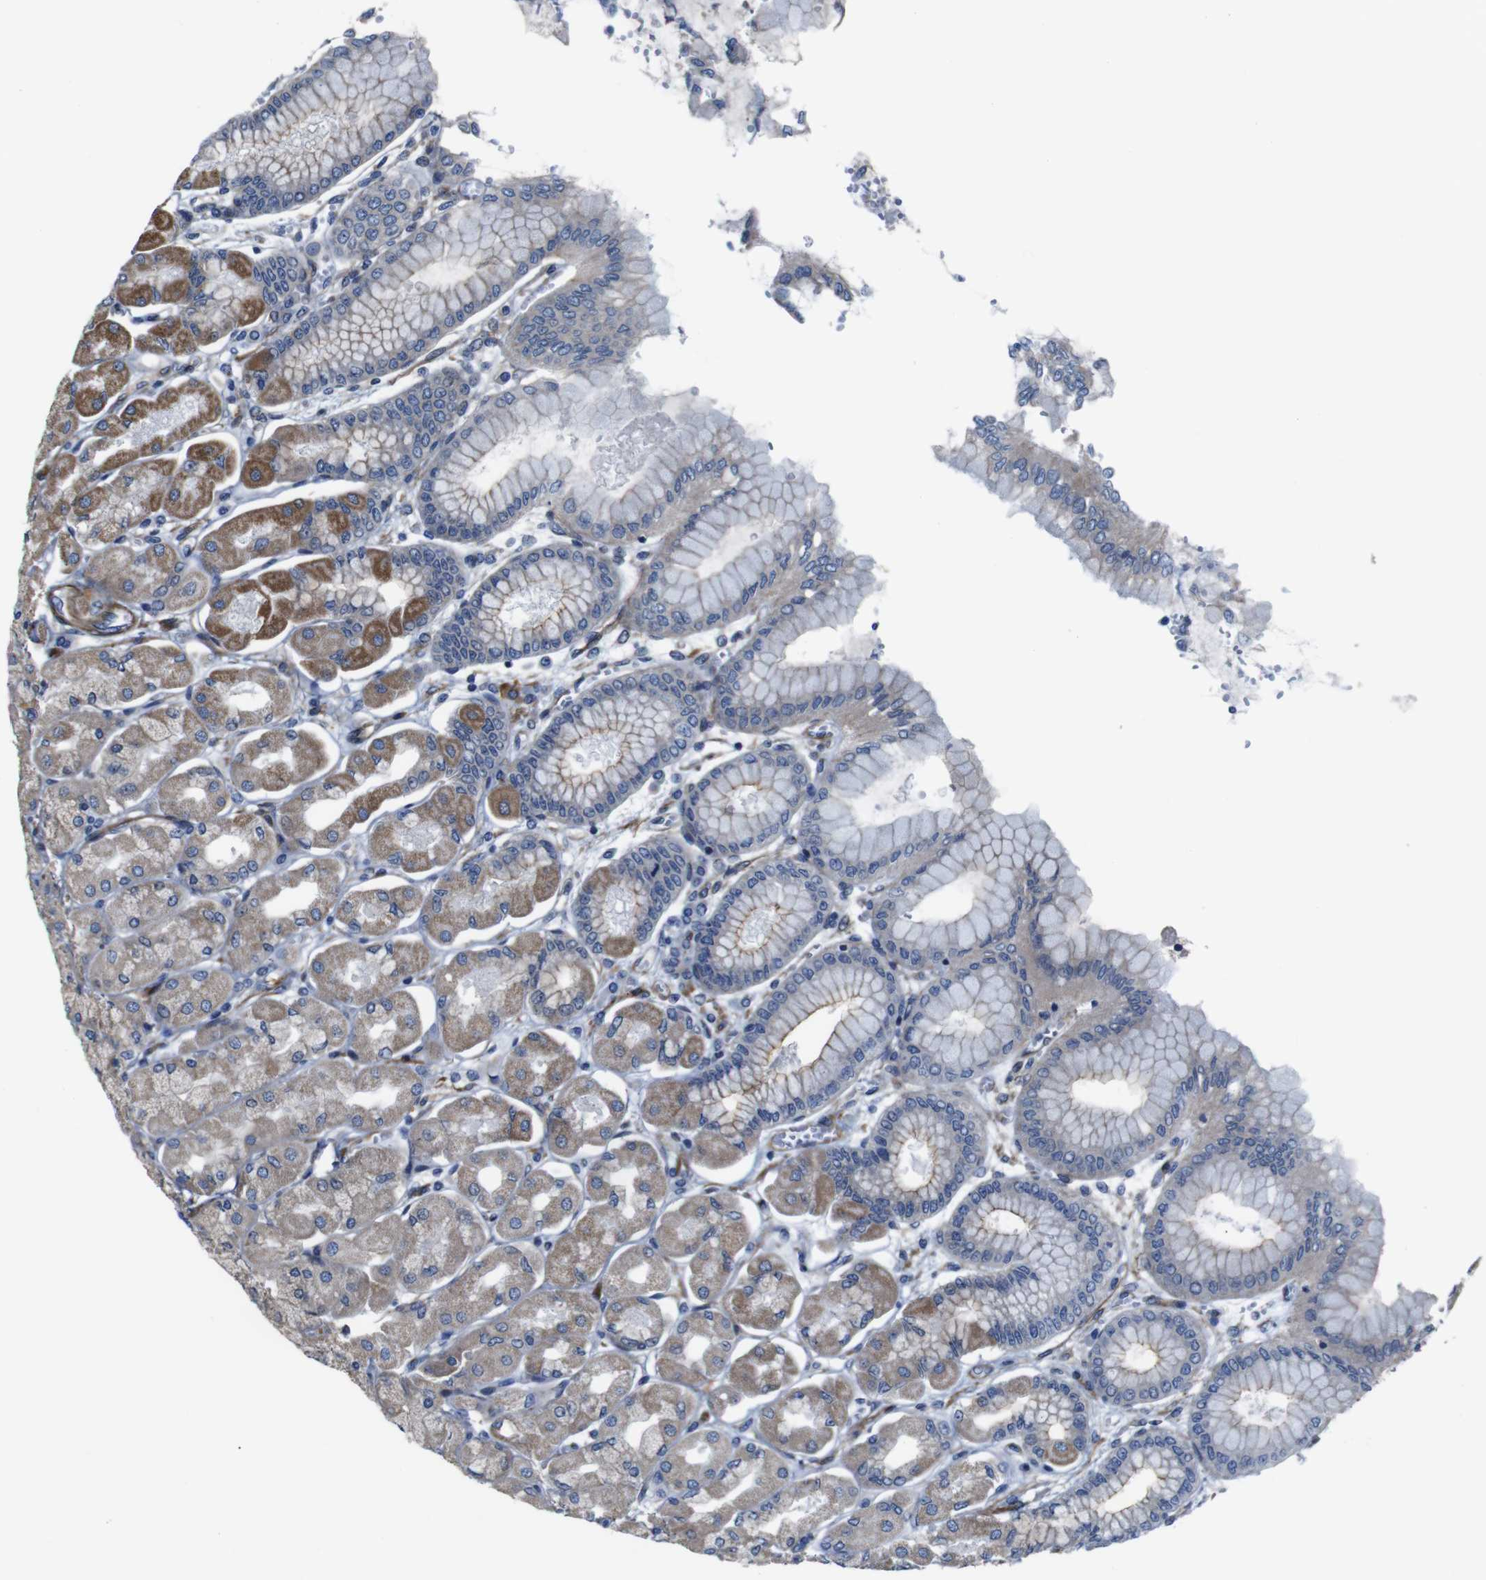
{"staining": {"intensity": "moderate", "quantity": "25%-75%", "location": "cytoplasmic/membranous"}, "tissue": "stomach", "cell_type": "Glandular cells", "image_type": "normal", "snomed": [{"axis": "morphology", "description": "Normal tissue, NOS"}, {"axis": "topography", "description": "Stomach, upper"}], "caption": "An immunohistochemistry (IHC) histopathology image of benign tissue is shown. Protein staining in brown labels moderate cytoplasmic/membranous positivity in stomach within glandular cells. (brown staining indicates protein expression, while blue staining denotes nuclei).", "gene": "GGT7", "patient": {"sex": "female", "age": 56}}